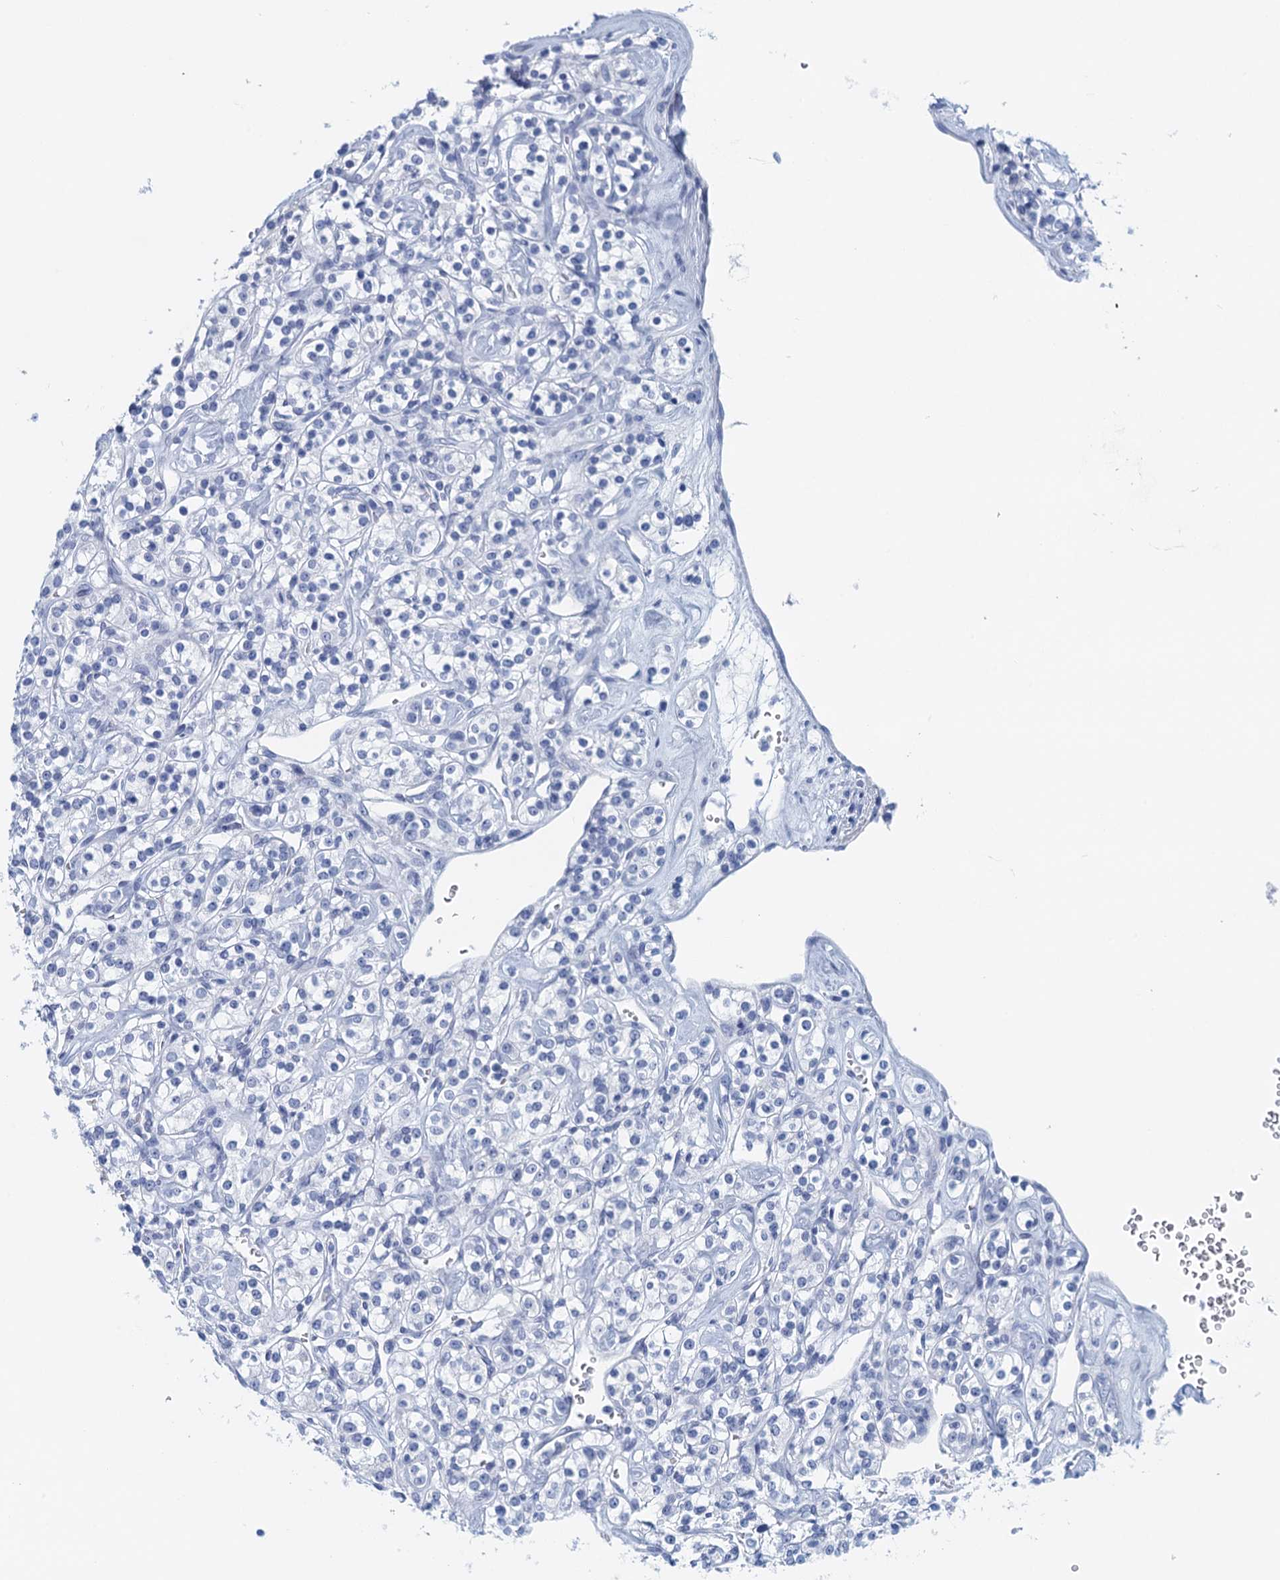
{"staining": {"intensity": "negative", "quantity": "none", "location": "none"}, "tissue": "renal cancer", "cell_type": "Tumor cells", "image_type": "cancer", "snomed": [{"axis": "morphology", "description": "Adenocarcinoma, NOS"}, {"axis": "topography", "description": "Kidney"}], "caption": "An image of human renal cancer is negative for staining in tumor cells. Nuclei are stained in blue.", "gene": "CYP51A1", "patient": {"sex": "male", "age": 77}}